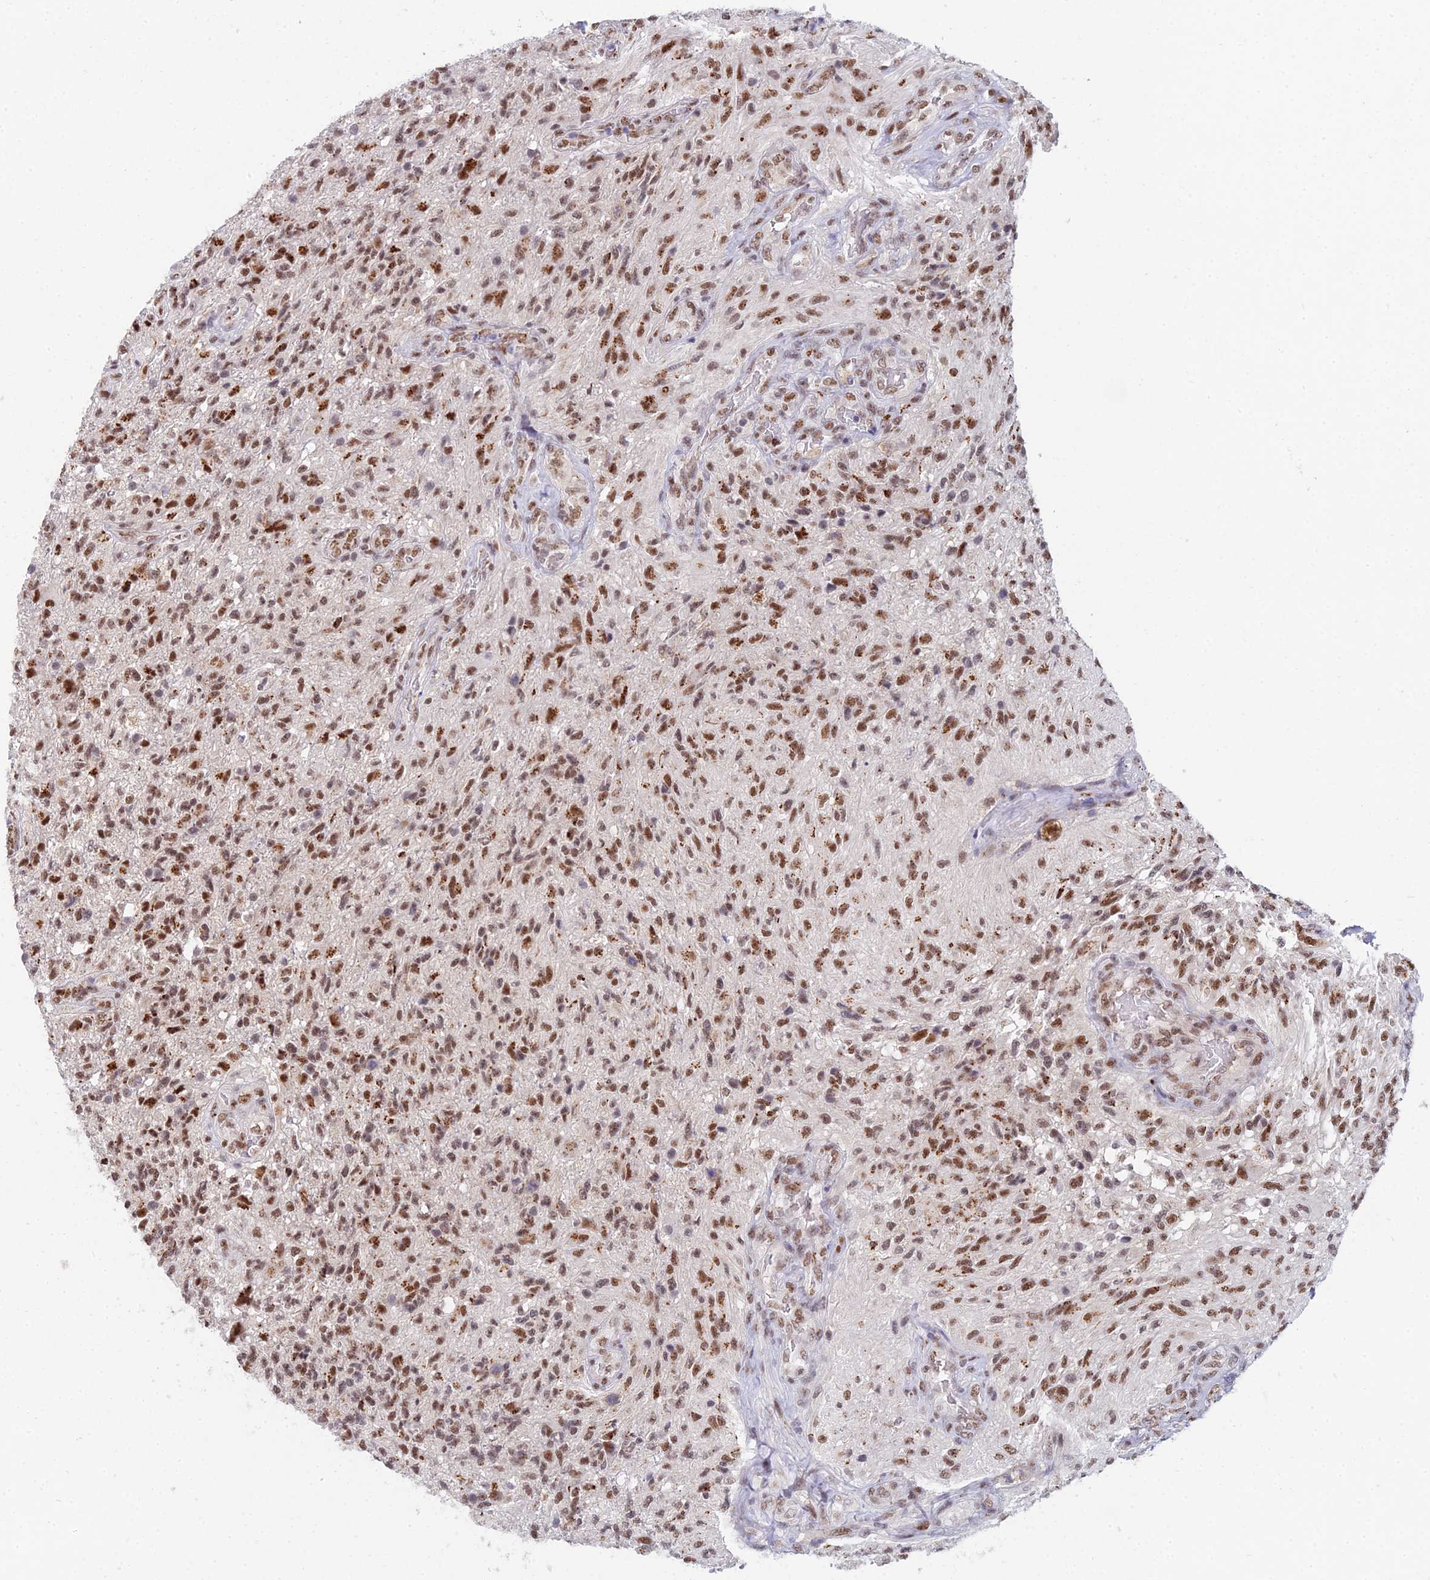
{"staining": {"intensity": "moderate", "quantity": ">75%", "location": "cytoplasmic/membranous,nuclear"}, "tissue": "glioma", "cell_type": "Tumor cells", "image_type": "cancer", "snomed": [{"axis": "morphology", "description": "Glioma, malignant, High grade"}, {"axis": "topography", "description": "Brain"}], "caption": "Immunohistochemical staining of malignant high-grade glioma reveals moderate cytoplasmic/membranous and nuclear protein expression in approximately >75% of tumor cells.", "gene": "THOC3", "patient": {"sex": "male", "age": 56}}